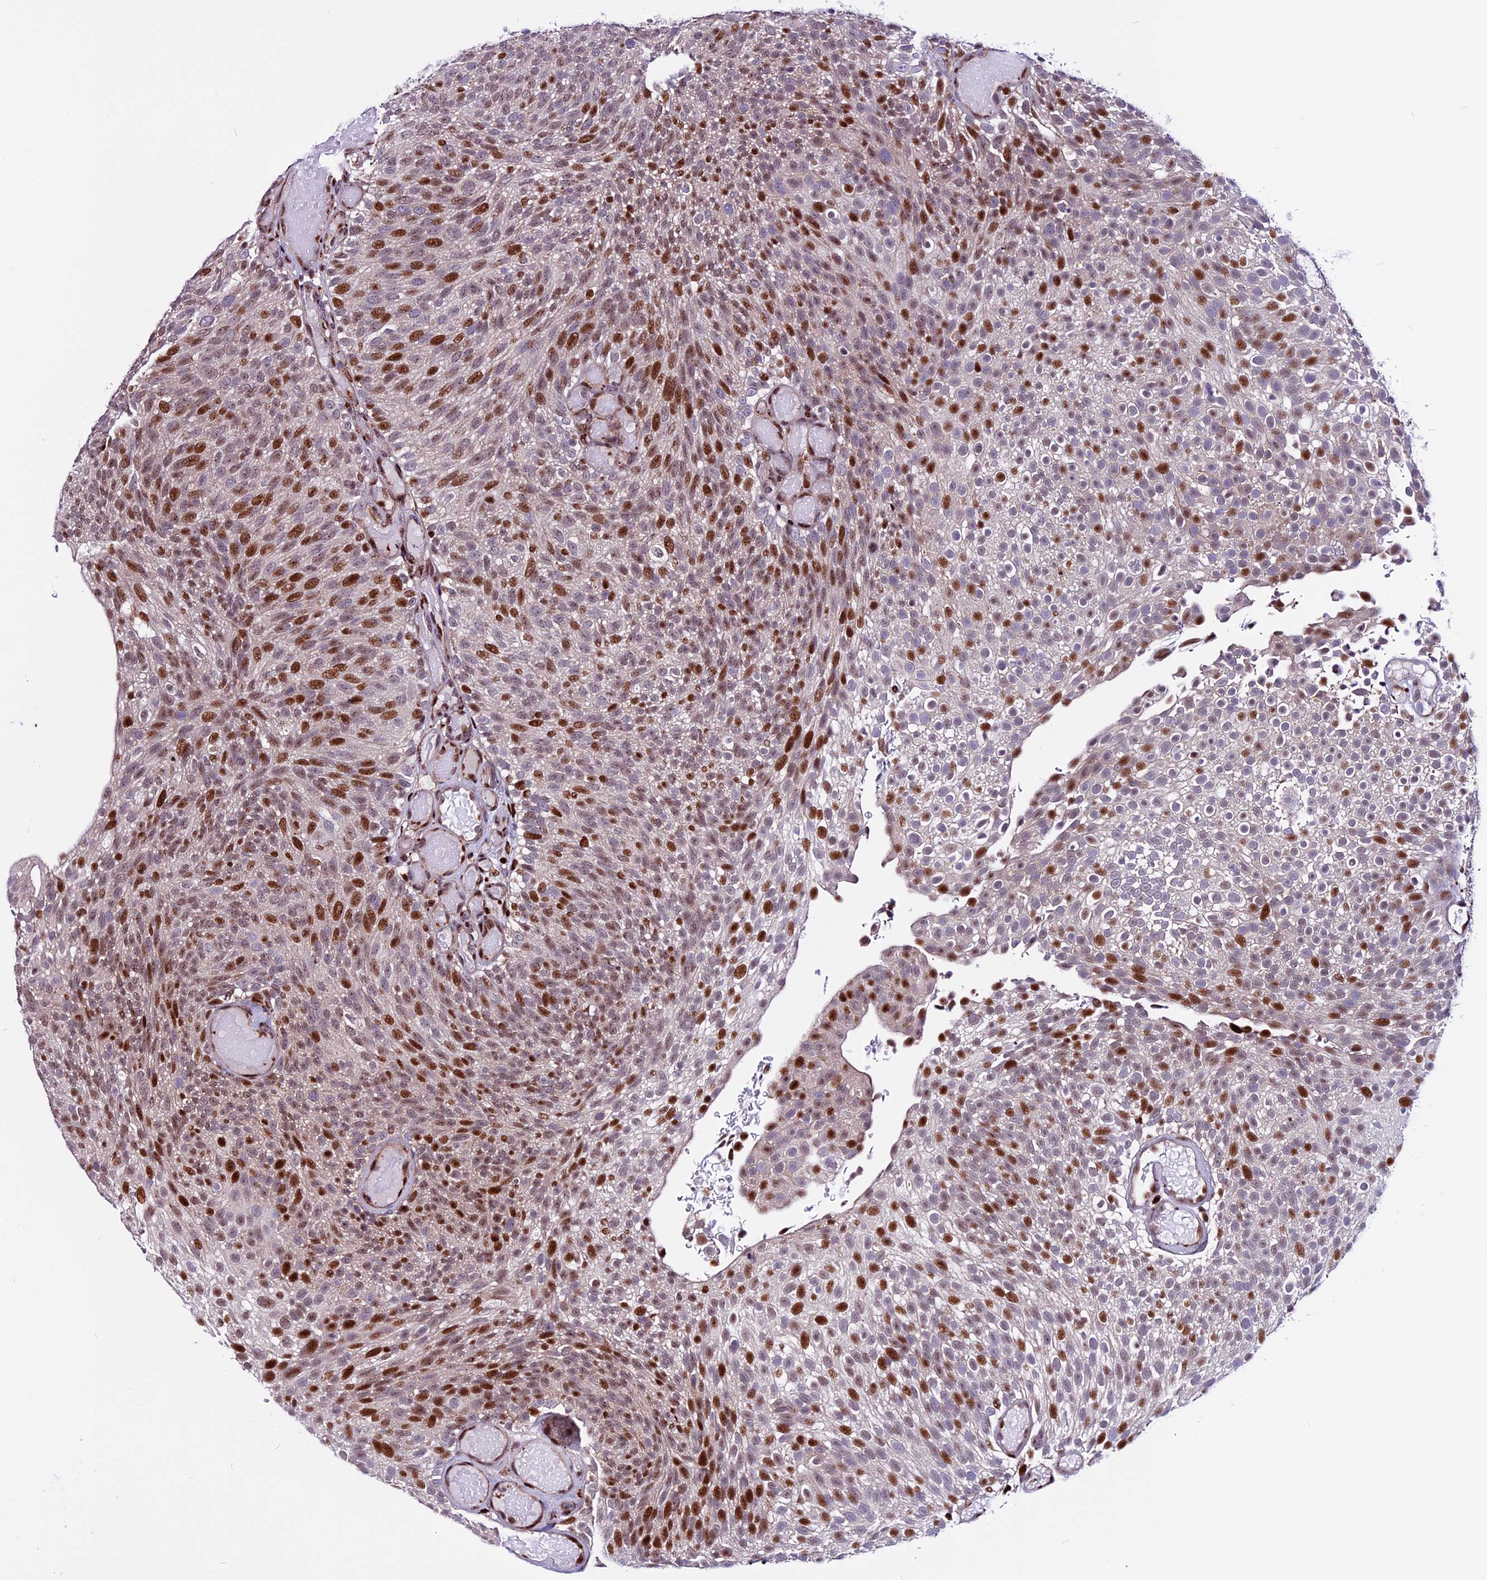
{"staining": {"intensity": "moderate", "quantity": "25%-75%", "location": "nuclear"}, "tissue": "urothelial cancer", "cell_type": "Tumor cells", "image_type": "cancer", "snomed": [{"axis": "morphology", "description": "Urothelial carcinoma, Low grade"}, {"axis": "topography", "description": "Urinary bladder"}], "caption": "This histopathology image exhibits urothelial cancer stained with immunohistochemistry (IHC) to label a protein in brown. The nuclear of tumor cells show moderate positivity for the protein. Nuclei are counter-stained blue.", "gene": "RINL", "patient": {"sex": "male", "age": 78}}